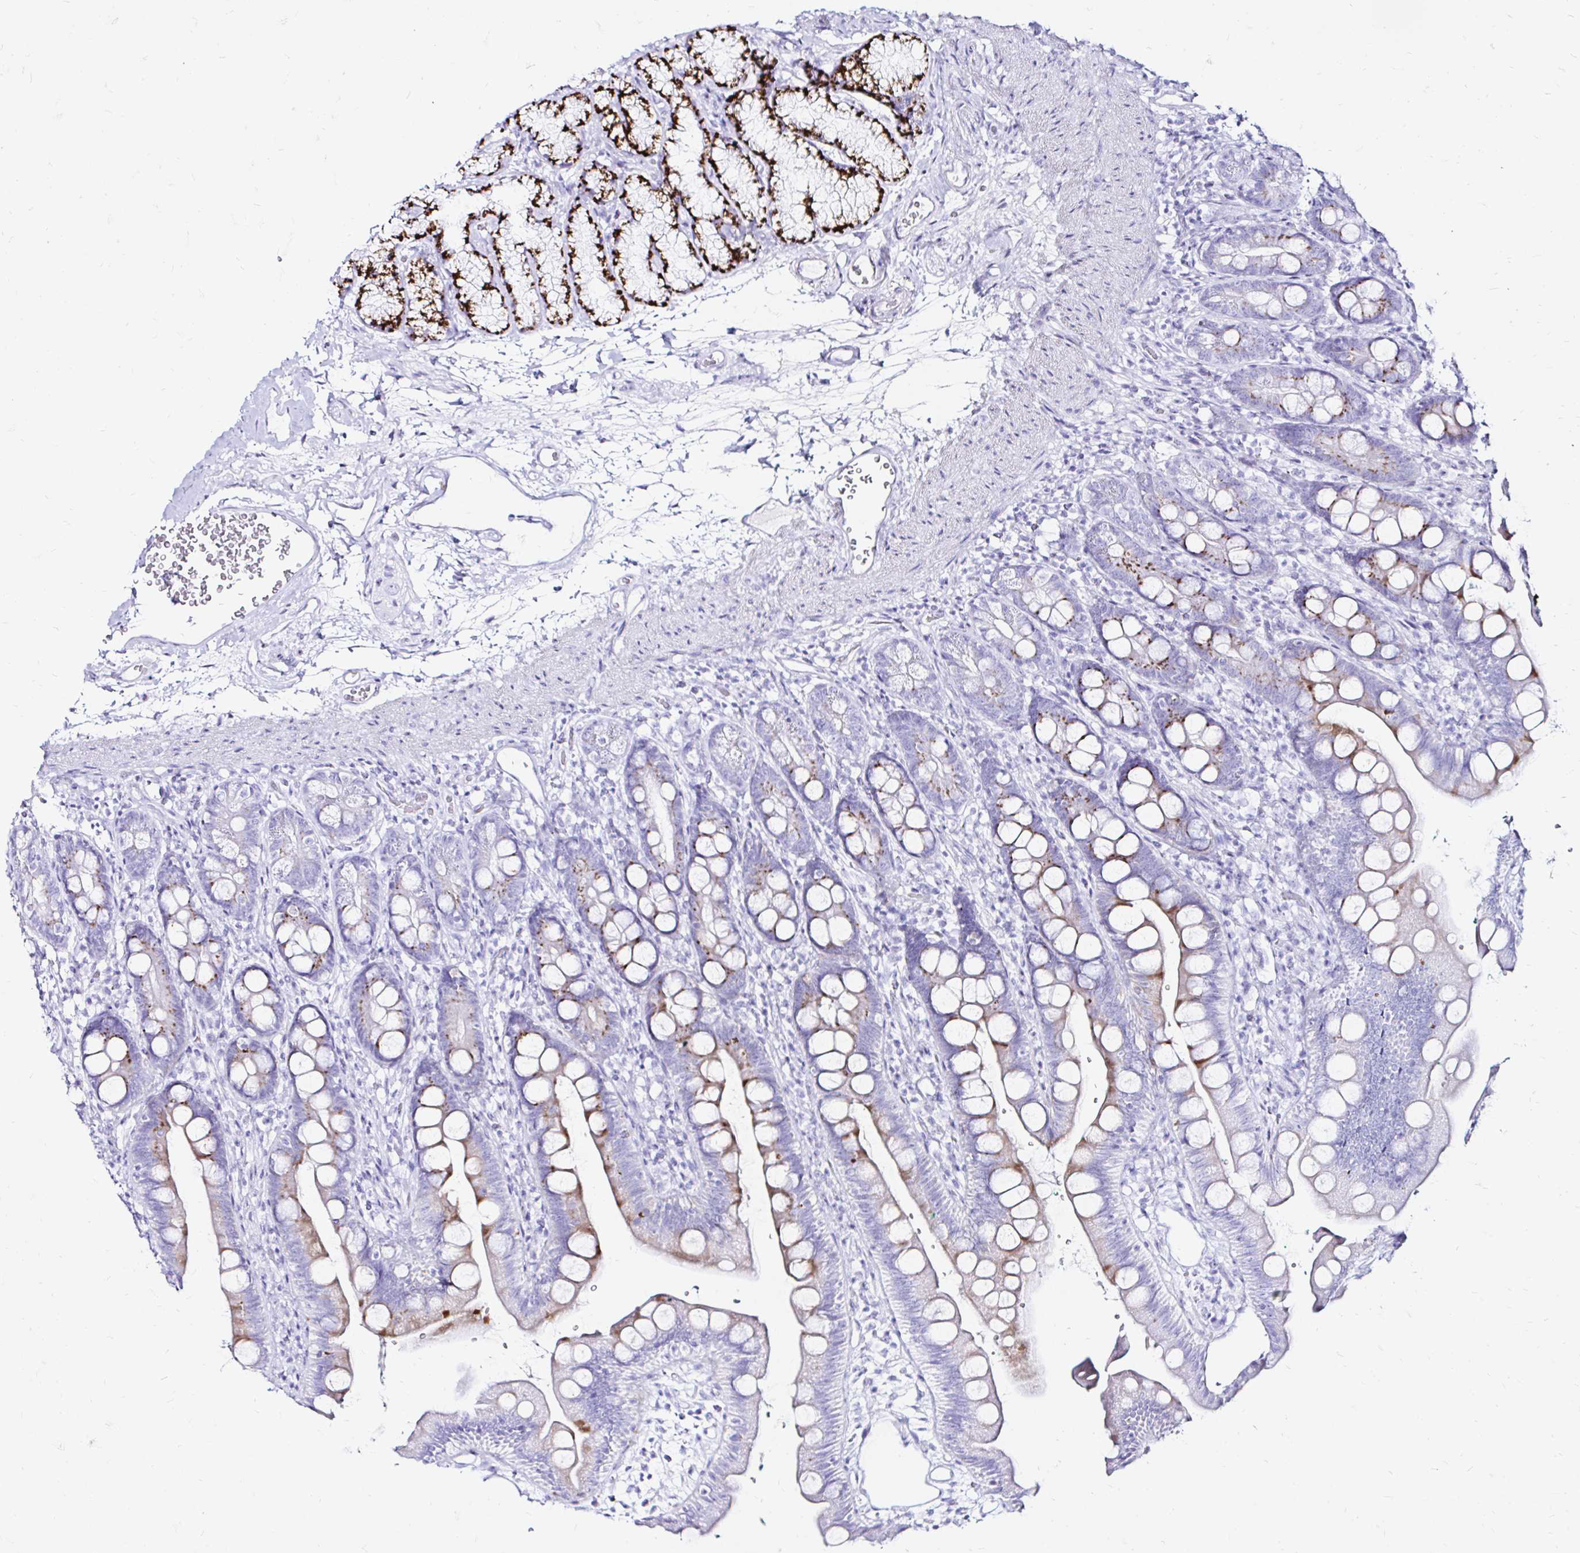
{"staining": {"intensity": "strong", "quantity": "25%-75%", "location": "cytoplasmic/membranous"}, "tissue": "duodenum", "cell_type": "Glandular cells", "image_type": "normal", "snomed": [{"axis": "morphology", "description": "Normal tissue, NOS"}, {"axis": "topography", "description": "Duodenum"}], "caption": "A histopathology image showing strong cytoplasmic/membranous staining in about 25%-75% of glandular cells in normal duodenum, as visualized by brown immunohistochemical staining.", "gene": "ZNF432", "patient": {"sex": "female", "age": 67}}